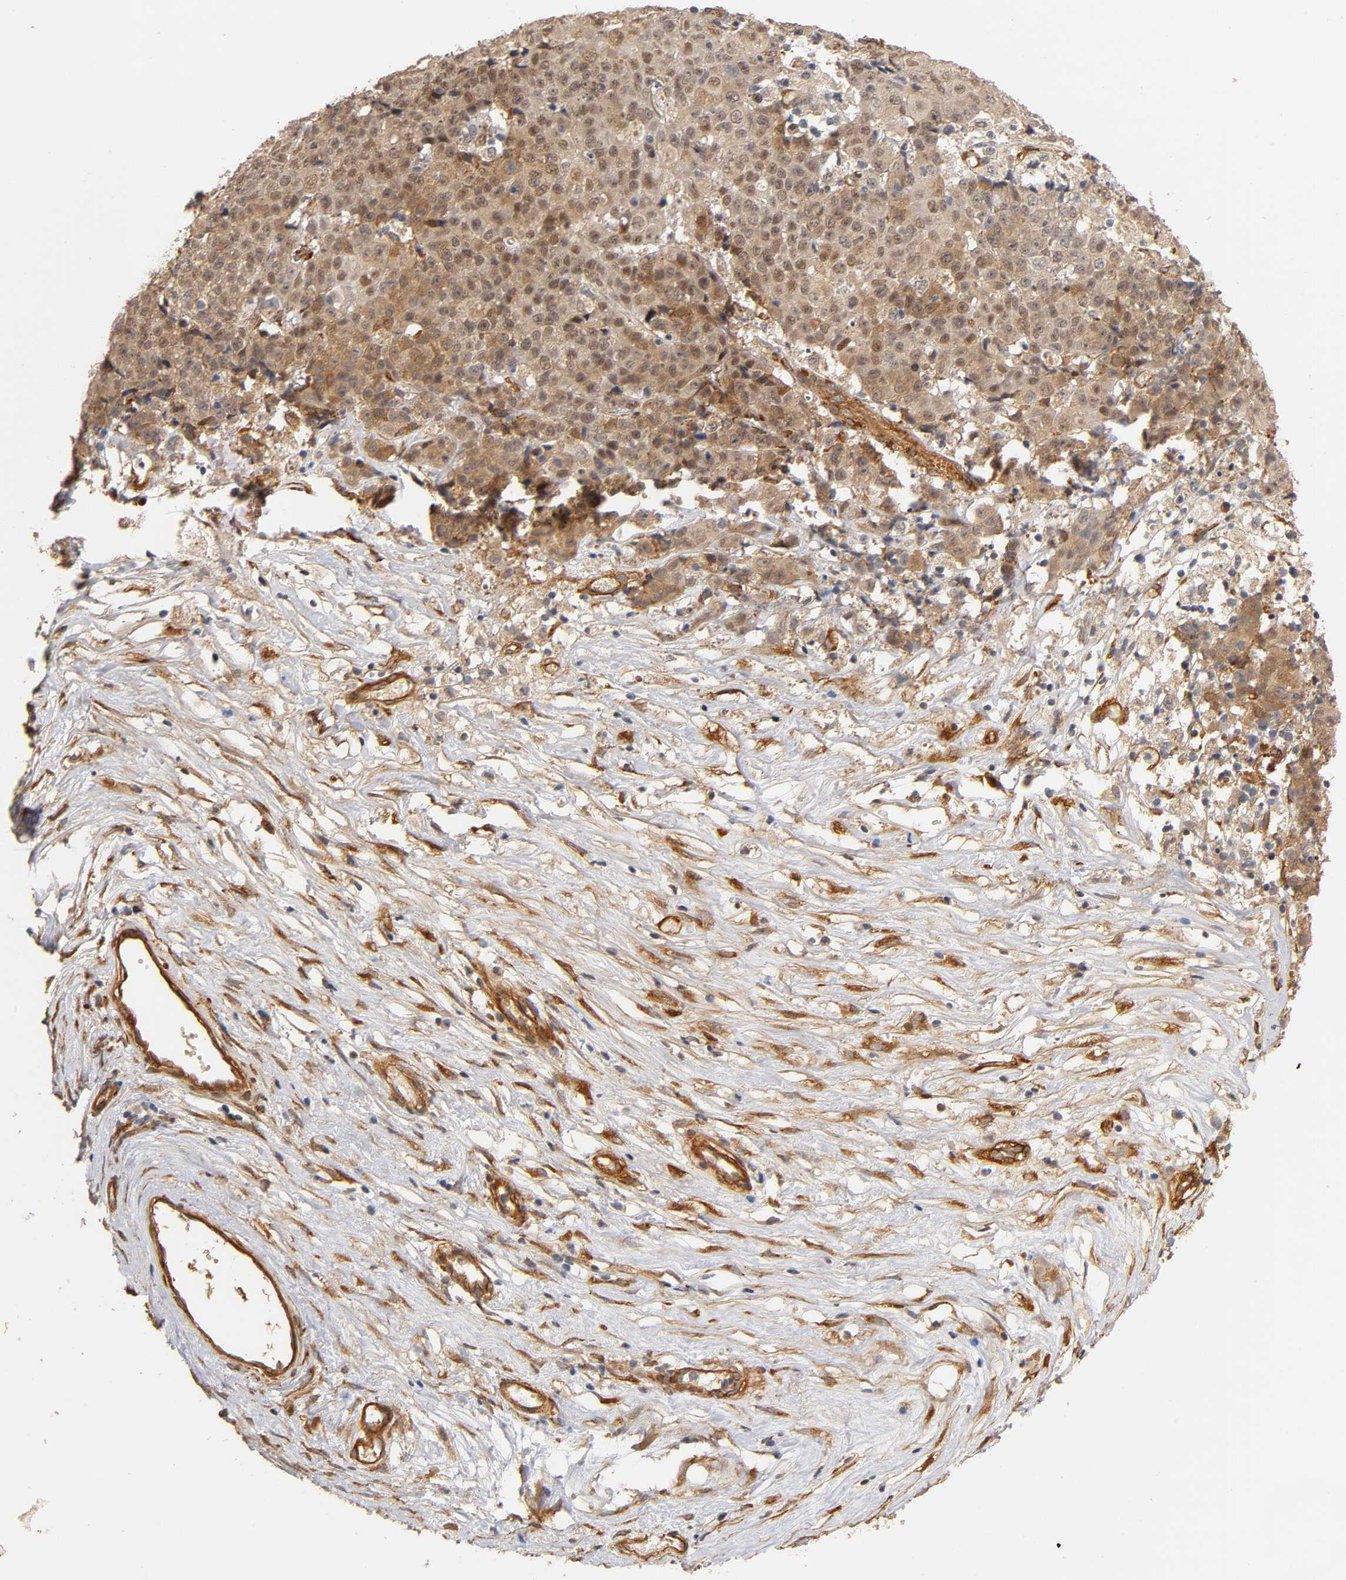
{"staining": {"intensity": "moderate", "quantity": "25%-75%", "location": "cytoplasmic/membranous,nuclear"}, "tissue": "ovarian cancer", "cell_type": "Tumor cells", "image_type": "cancer", "snomed": [{"axis": "morphology", "description": "Carcinoma, endometroid"}, {"axis": "topography", "description": "Ovary"}], "caption": "Protein staining displays moderate cytoplasmic/membranous and nuclear staining in approximately 25%-75% of tumor cells in endometroid carcinoma (ovarian).", "gene": "LAMB1", "patient": {"sex": "female", "age": 42}}